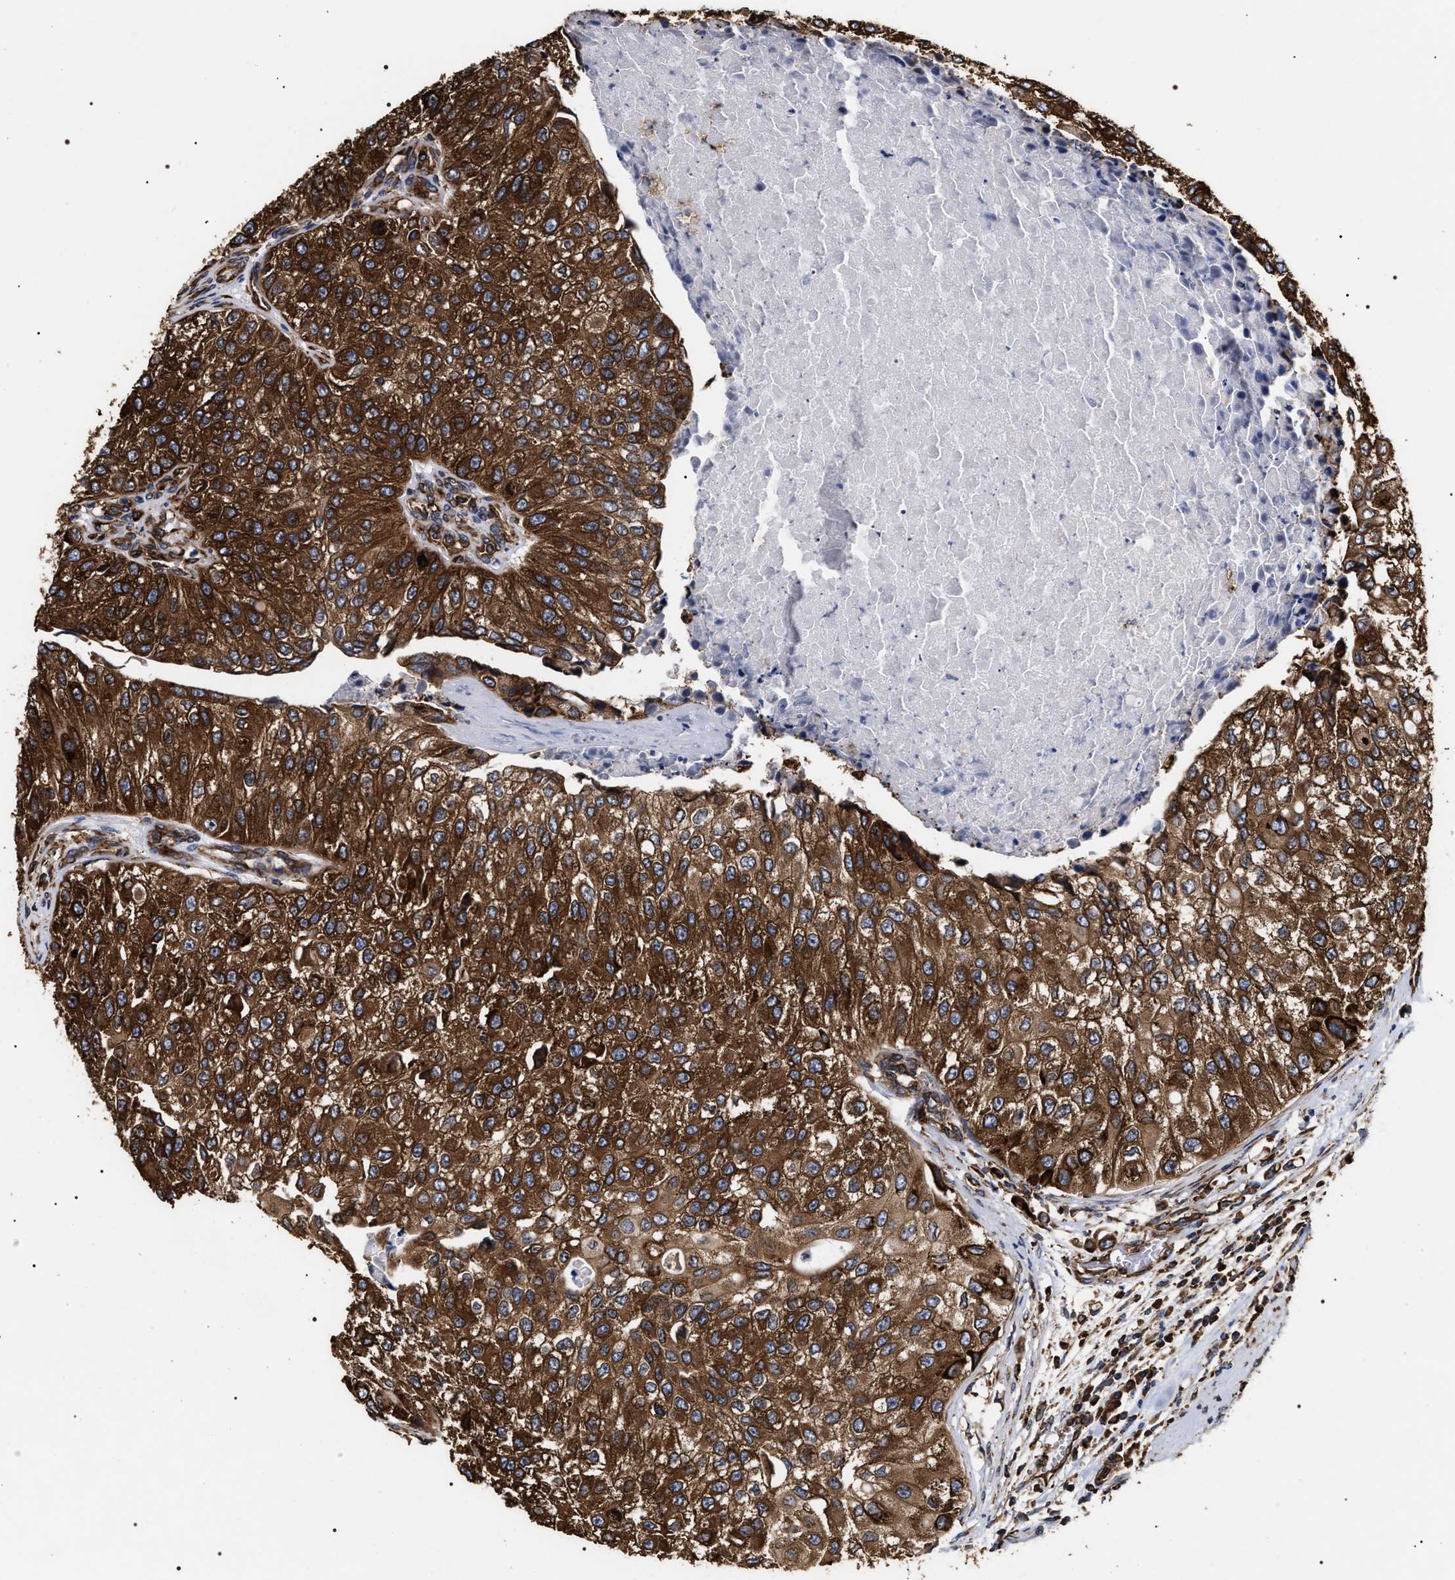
{"staining": {"intensity": "strong", "quantity": ">75%", "location": "cytoplasmic/membranous"}, "tissue": "urothelial cancer", "cell_type": "Tumor cells", "image_type": "cancer", "snomed": [{"axis": "morphology", "description": "Urothelial carcinoma, High grade"}, {"axis": "topography", "description": "Kidney"}, {"axis": "topography", "description": "Urinary bladder"}], "caption": "Tumor cells exhibit strong cytoplasmic/membranous positivity in approximately >75% of cells in urothelial cancer.", "gene": "SERBP1", "patient": {"sex": "male", "age": 77}}